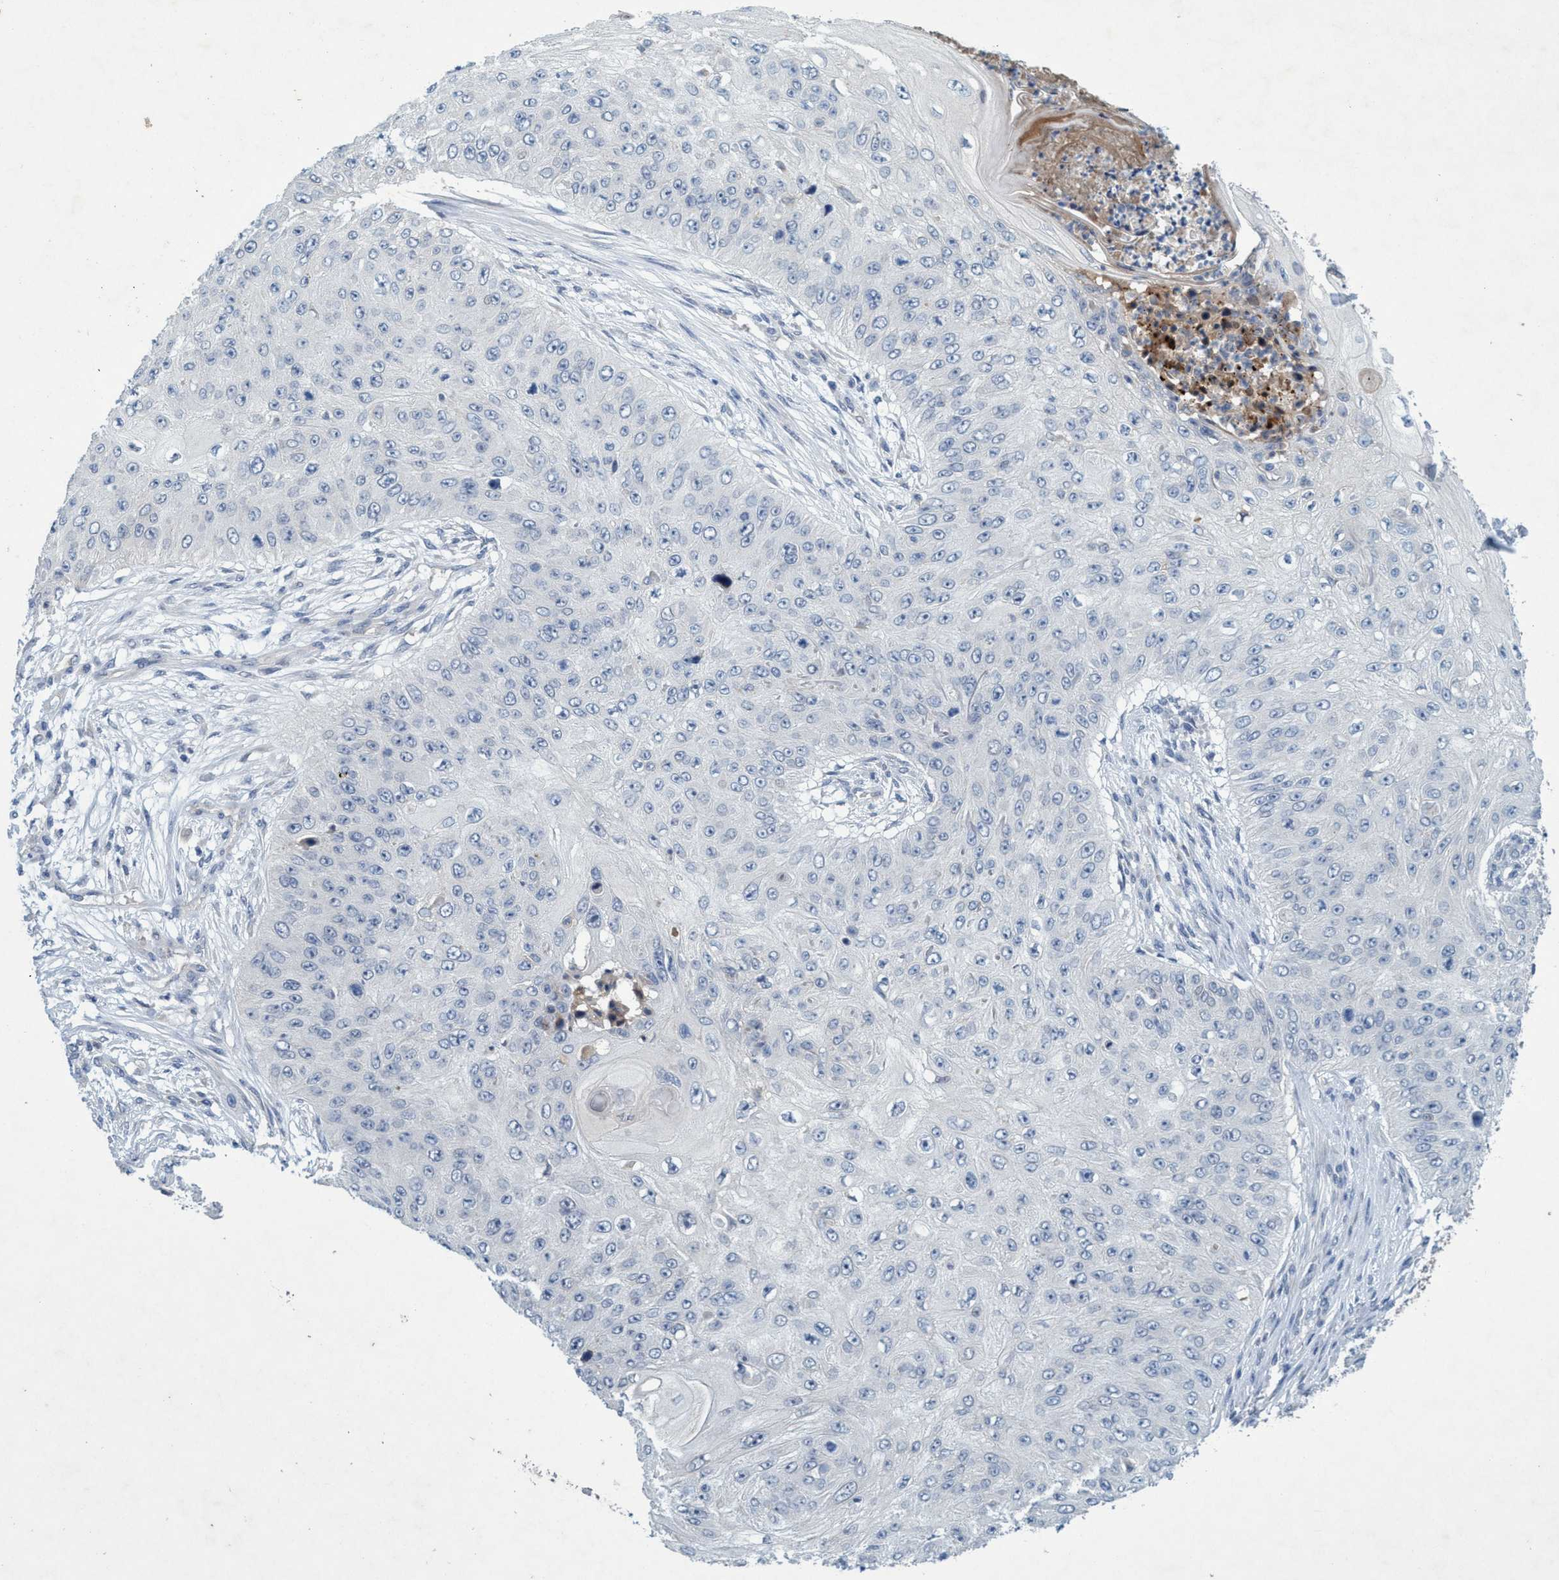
{"staining": {"intensity": "negative", "quantity": "none", "location": "none"}, "tissue": "skin cancer", "cell_type": "Tumor cells", "image_type": "cancer", "snomed": [{"axis": "morphology", "description": "Squamous cell carcinoma, NOS"}, {"axis": "topography", "description": "Skin"}], "caption": "High power microscopy image of an immunohistochemistry image of skin cancer (squamous cell carcinoma), revealing no significant staining in tumor cells. Nuclei are stained in blue.", "gene": "RNF208", "patient": {"sex": "female", "age": 80}}